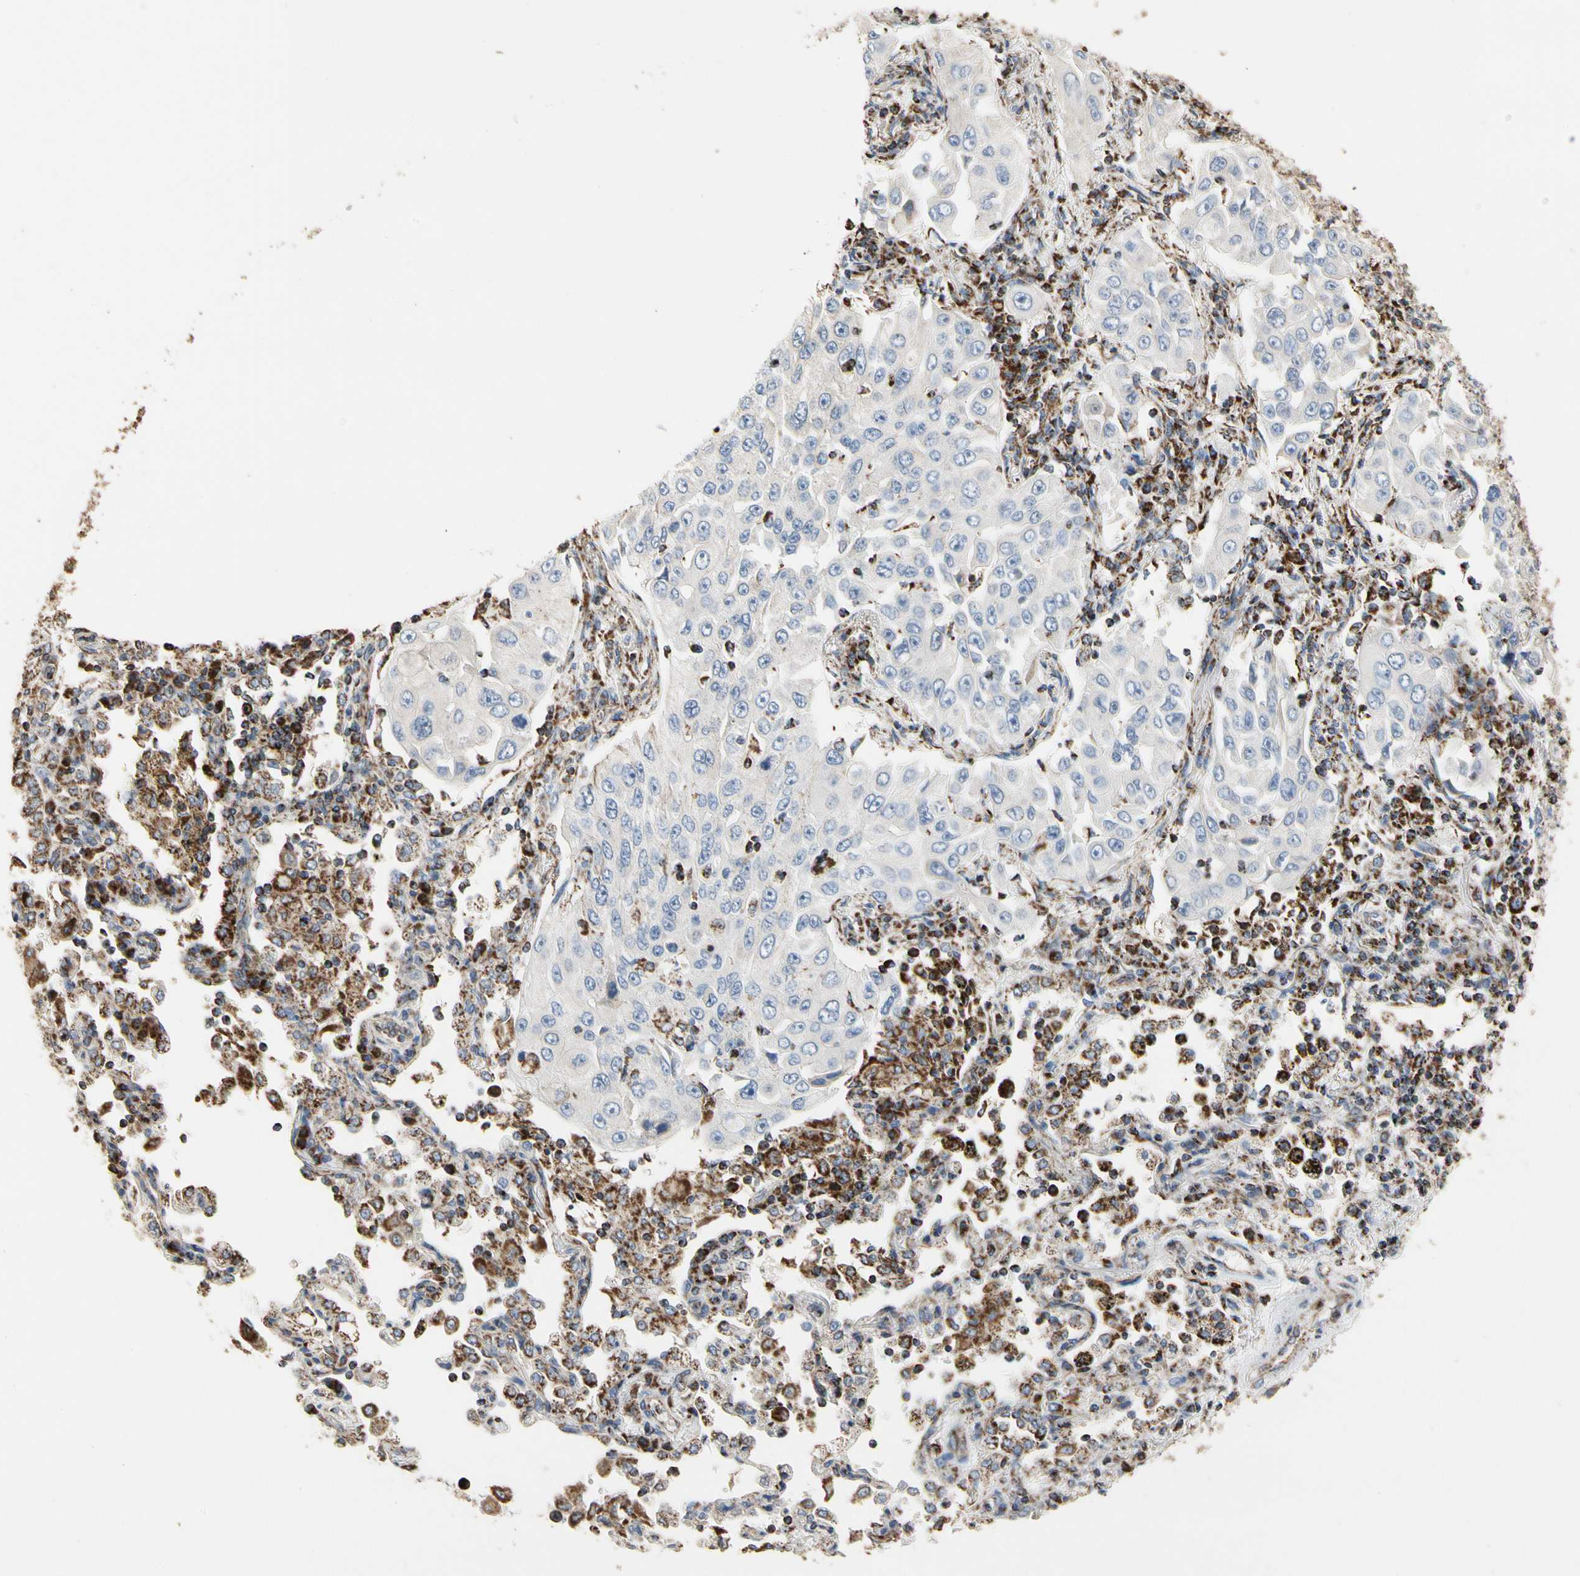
{"staining": {"intensity": "negative", "quantity": "none", "location": "none"}, "tissue": "lung cancer", "cell_type": "Tumor cells", "image_type": "cancer", "snomed": [{"axis": "morphology", "description": "Adenocarcinoma, NOS"}, {"axis": "topography", "description": "Lung"}], "caption": "Immunohistochemical staining of human lung adenocarcinoma displays no significant expression in tumor cells.", "gene": "TUBA1A", "patient": {"sex": "male", "age": 84}}